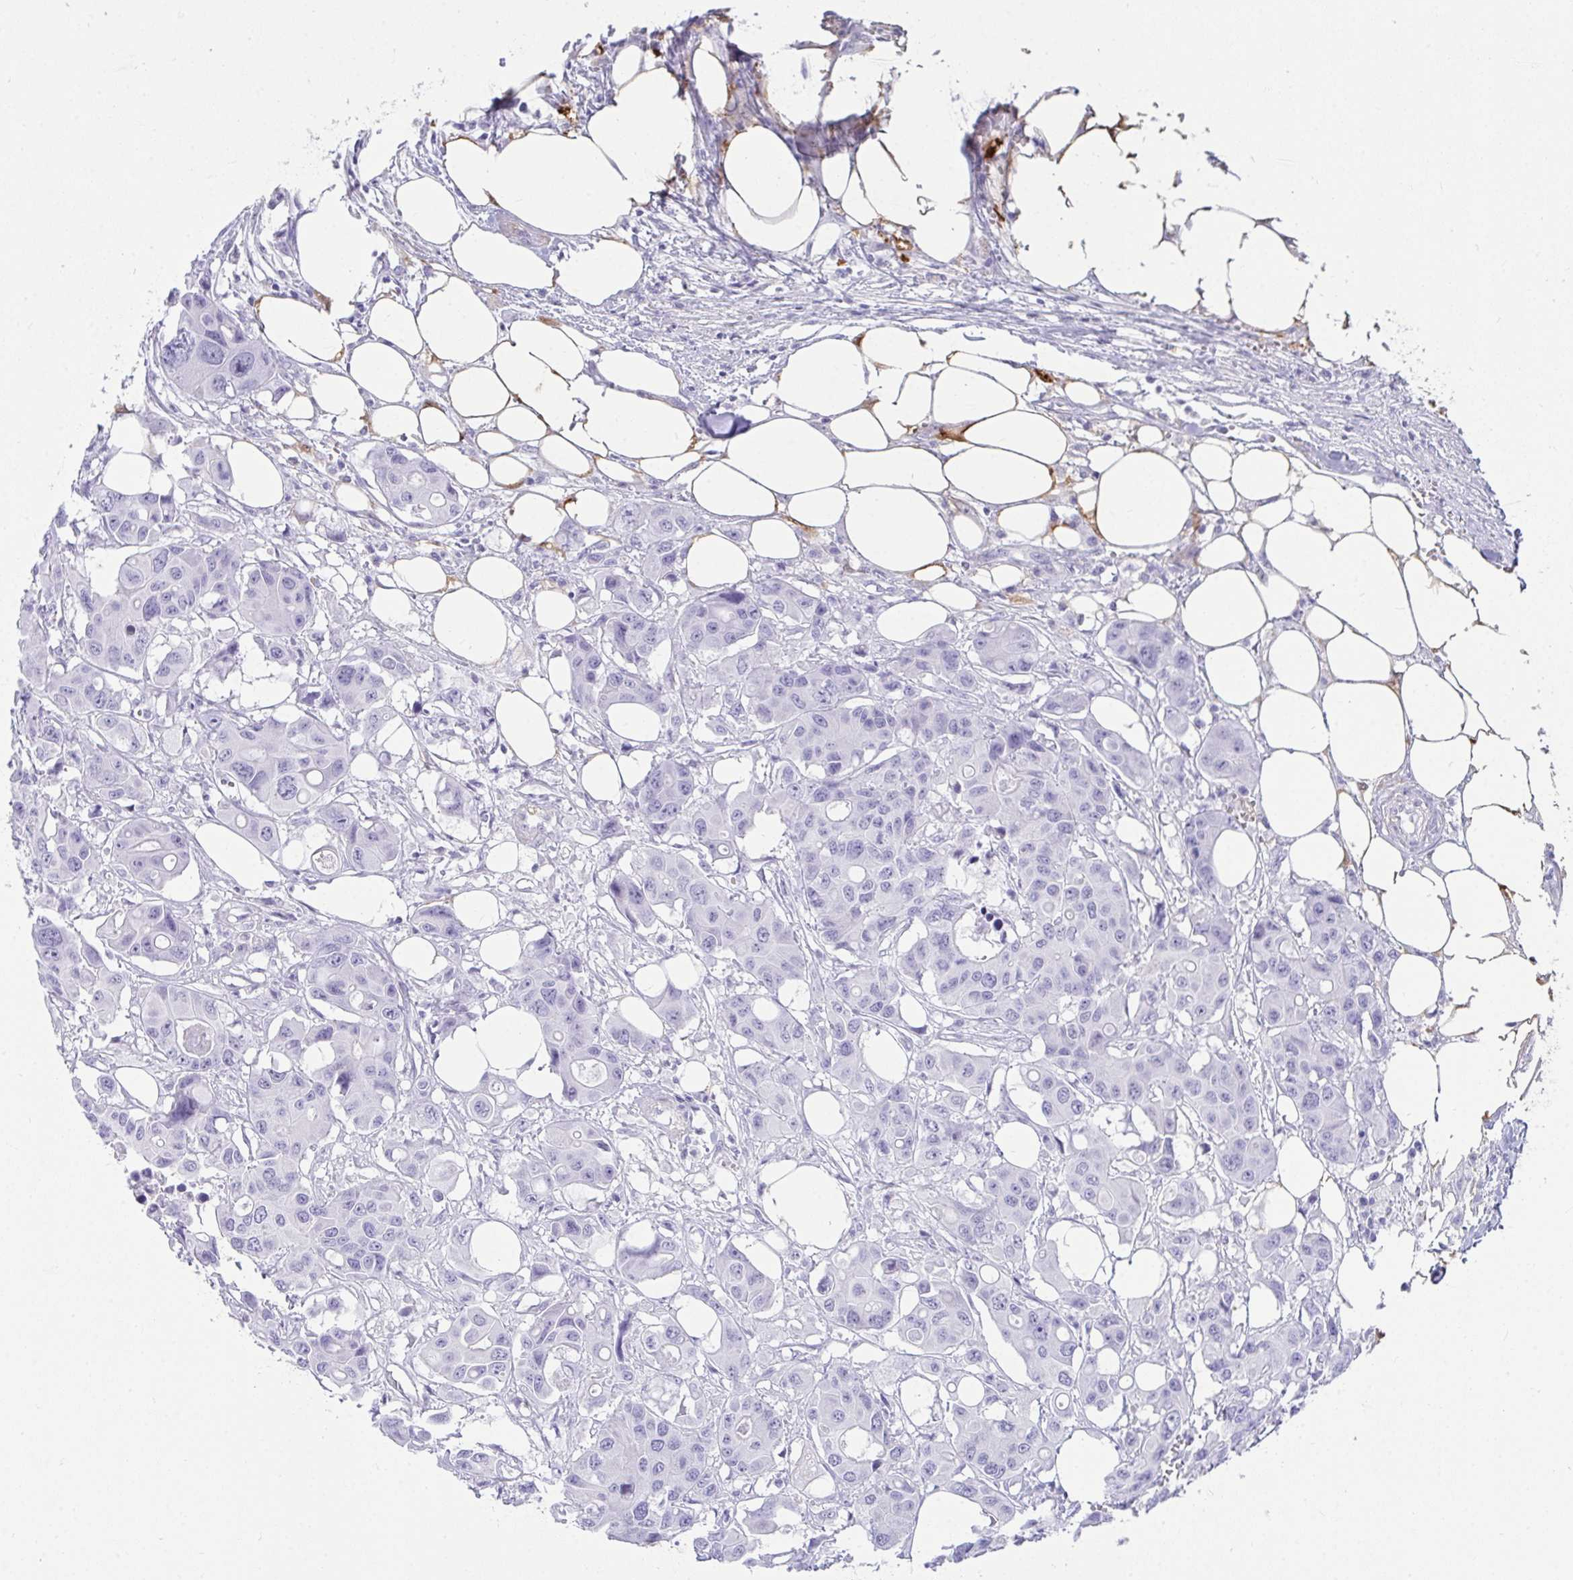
{"staining": {"intensity": "negative", "quantity": "none", "location": "none"}, "tissue": "colorectal cancer", "cell_type": "Tumor cells", "image_type": "cancer", "snomed": [{"axis": "morphology", "description": "Adenocarcinoma, NOS"}, {"axis": "topography", "description": "Colon"}], "caption": "An image of human colorectal cancer is negative for staining in tumor cells.", "gene": "HSPB6", "patient": {"sex": "male", "age": 77}}